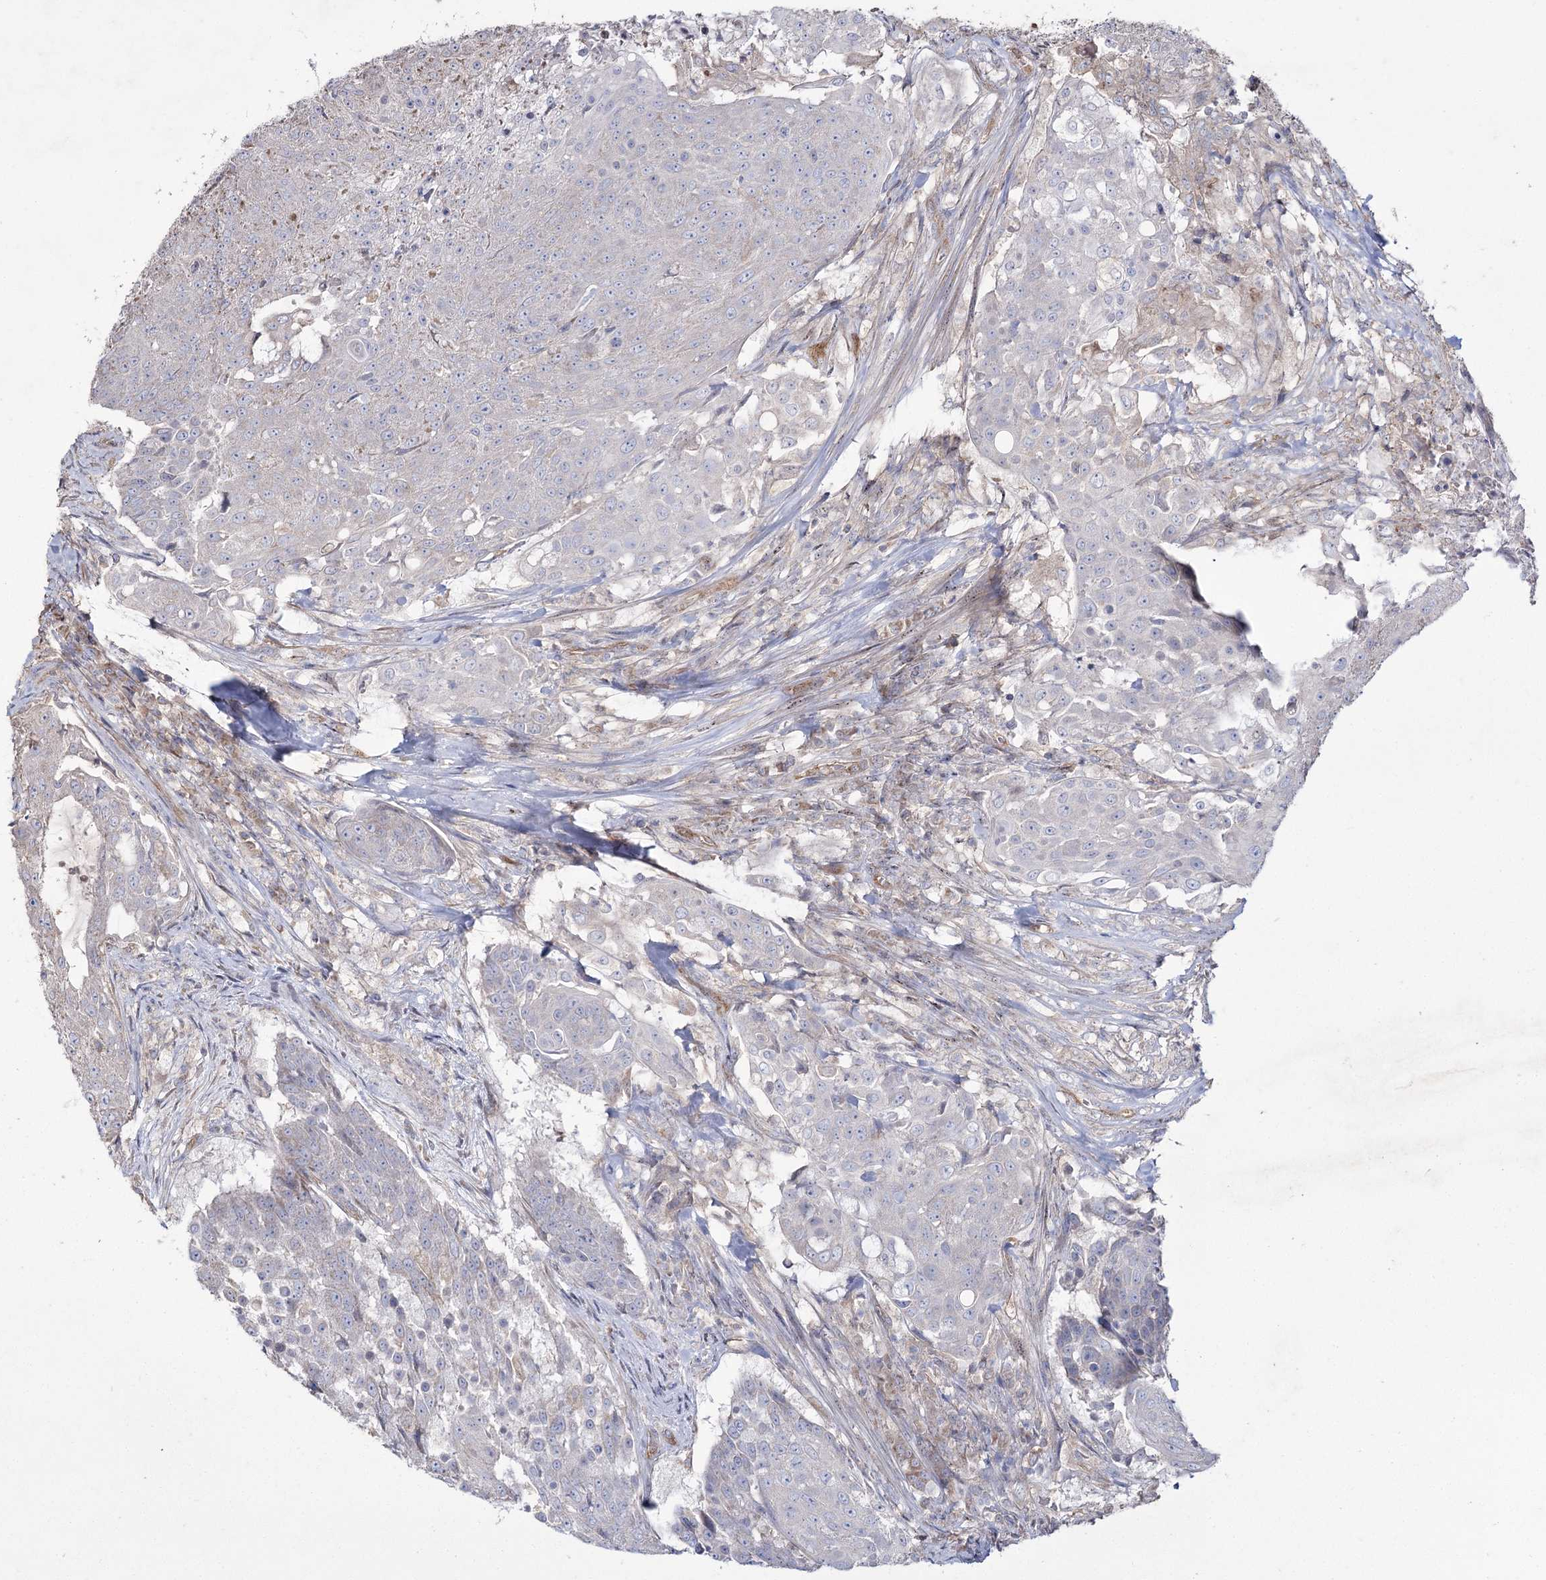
{"staining": {"intensity": "negative", "quantity": "none", "location": "none"}, "tissue": "urothelial cancer", "cell_type": "Tumor cells", "image_type": "cancer", "snomed": [{"axis": "morphology", "description": "Urothelial carcinoma, High grade"}, {"axis": "topography", "description": "Urinary bladder"}], "caption": "High power microscopy photomicrograph of an IHC photomicrograph of high-grade urothelial carcinoma, revealing no significant expression in tumor cells. The staining is performed using DAB brown chromogen with nuclei counter-stained in using hematoxylin.", "gene": "SH3TC1", "patient": {"sex": "female", "age": 63}}